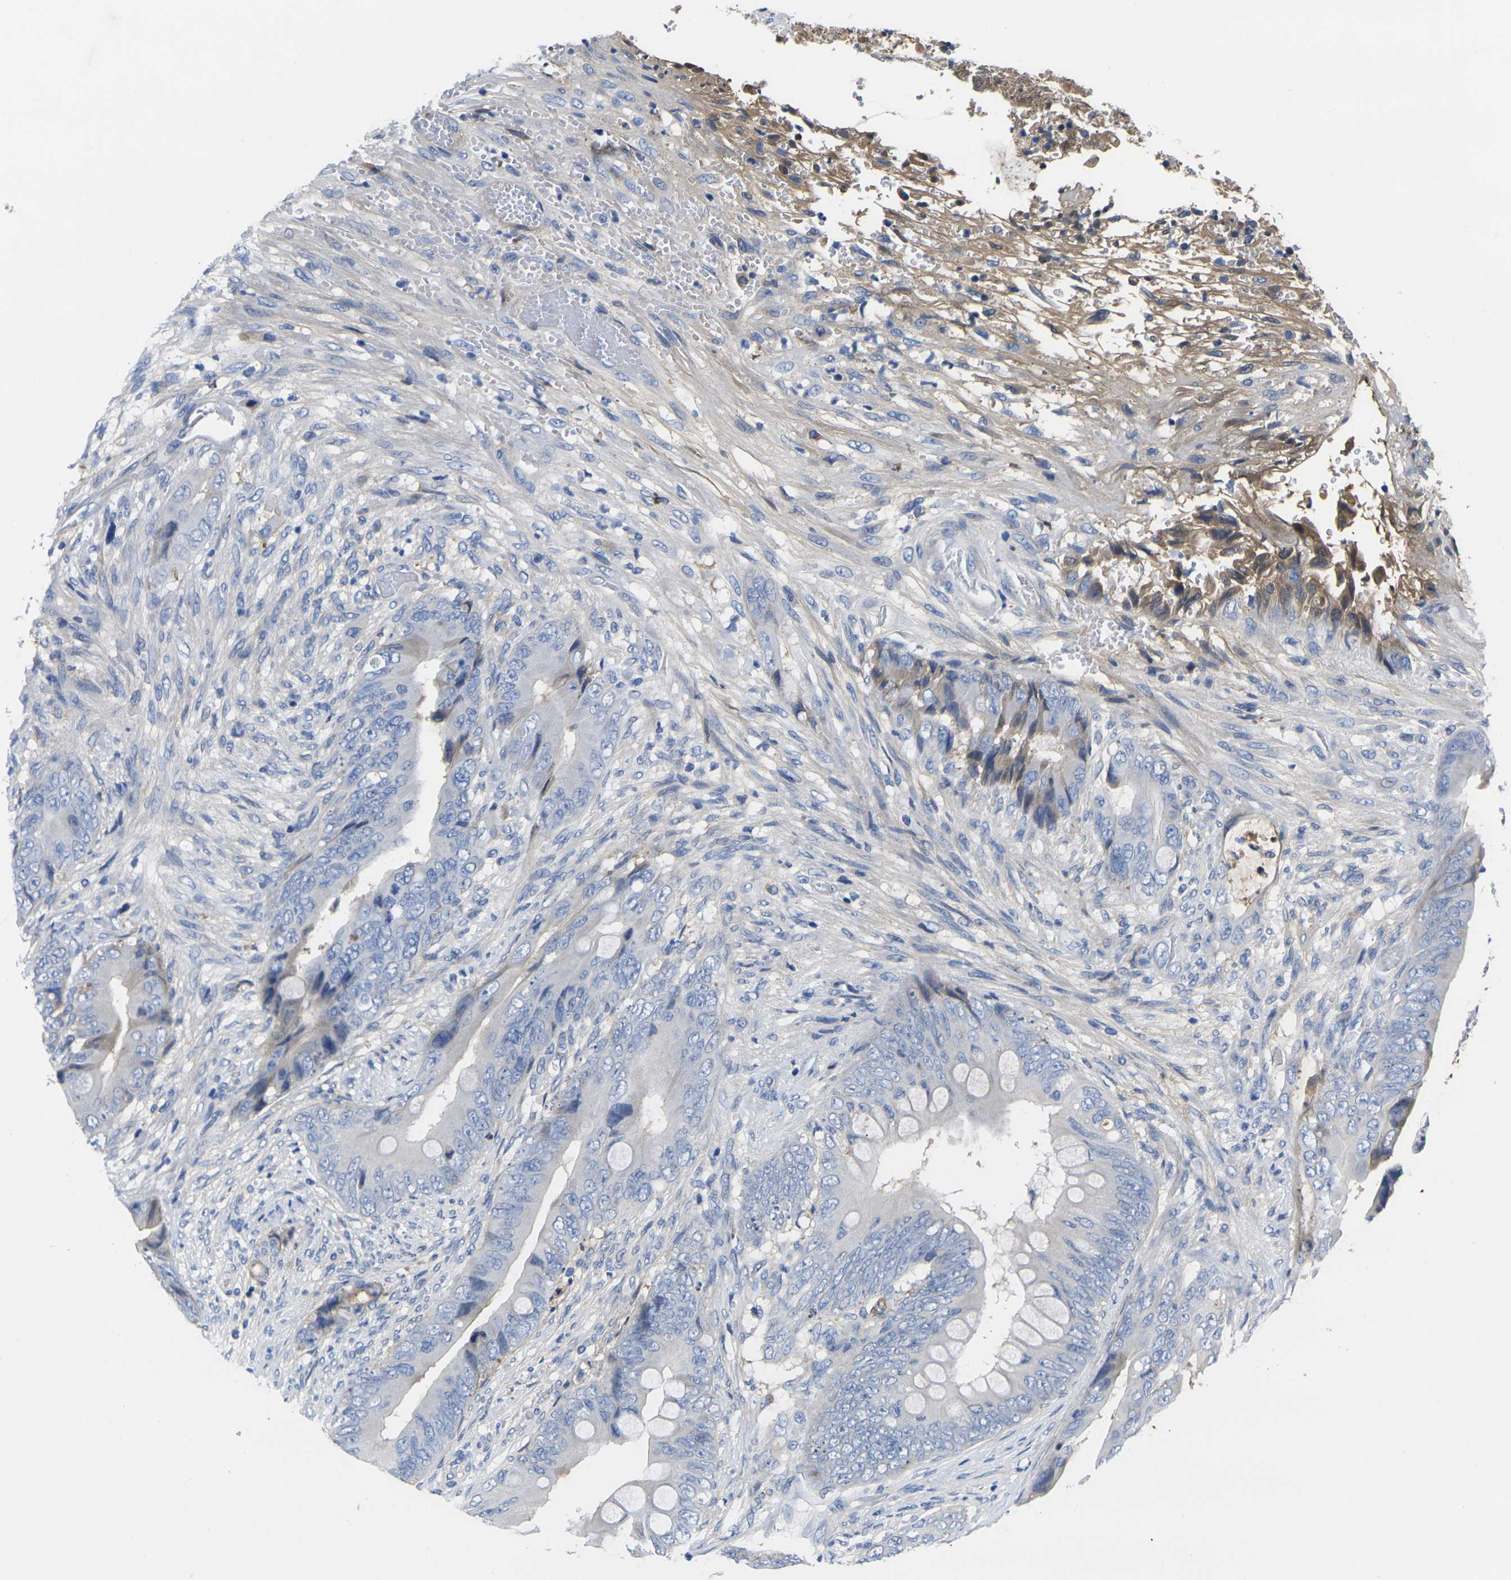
{"staining": {"intensity": "moderate", "quantity": "<25%", "location": "cytoplasmic/membranous"}, "tissue": "colorectal cancer", "cell_type": "Tumor cells", "image_type": "cancer", "snomed": [{"axis": "morphology", "description": "Adenocarcinoma, NOS"}, {"axis": "topography", "description": "Rectum"}], "caption": "Immunohistochemistry (IHC) of adenocarcinoma (colorectal) demonstrates low levels of moderate cytoplasmic/membranous staining in approximately <25% of tumor cells.", "gene": "GREM2", "patient": {"sex": "female", "age": 77}}